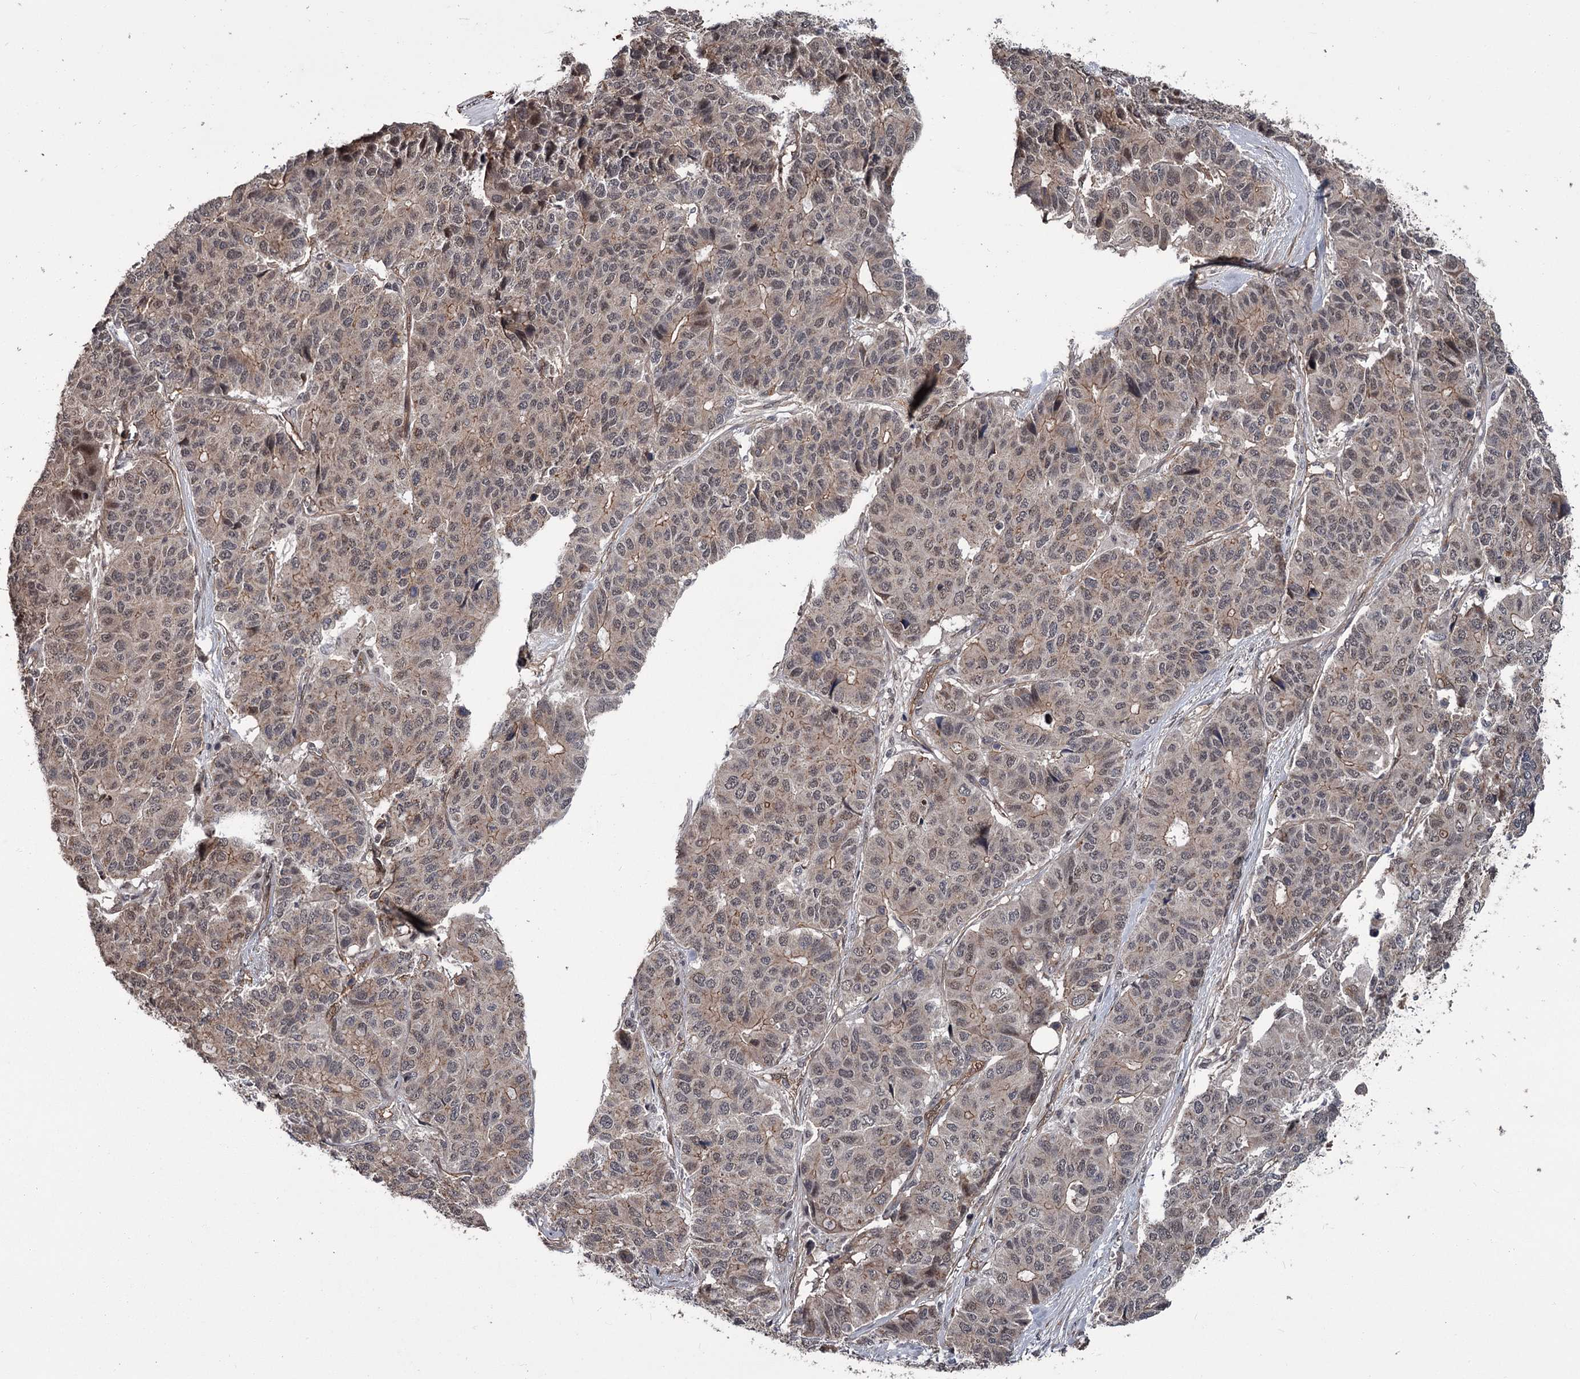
{"staining": {"intensity": "weak", "quantity": "25%-75%", "location": "cytoplasmic/membranous,nuclear"}, "tissue": "pancreatic cancer", "cell_type": "Tumor cells", "image_type": "cancer", "snomed": [{"axis": "morphology", "description": "Adenocarcinoma, NOS"}, {"axis": "topography", "description": "Pancreas"}], "caption": "Human adenocarcinoma (pancreatic) stained with a protein marker demonstrates weak staining in tumor cells.", "gene": "CDC42EP2", "patient": {"sex": "male", "age": 50}}